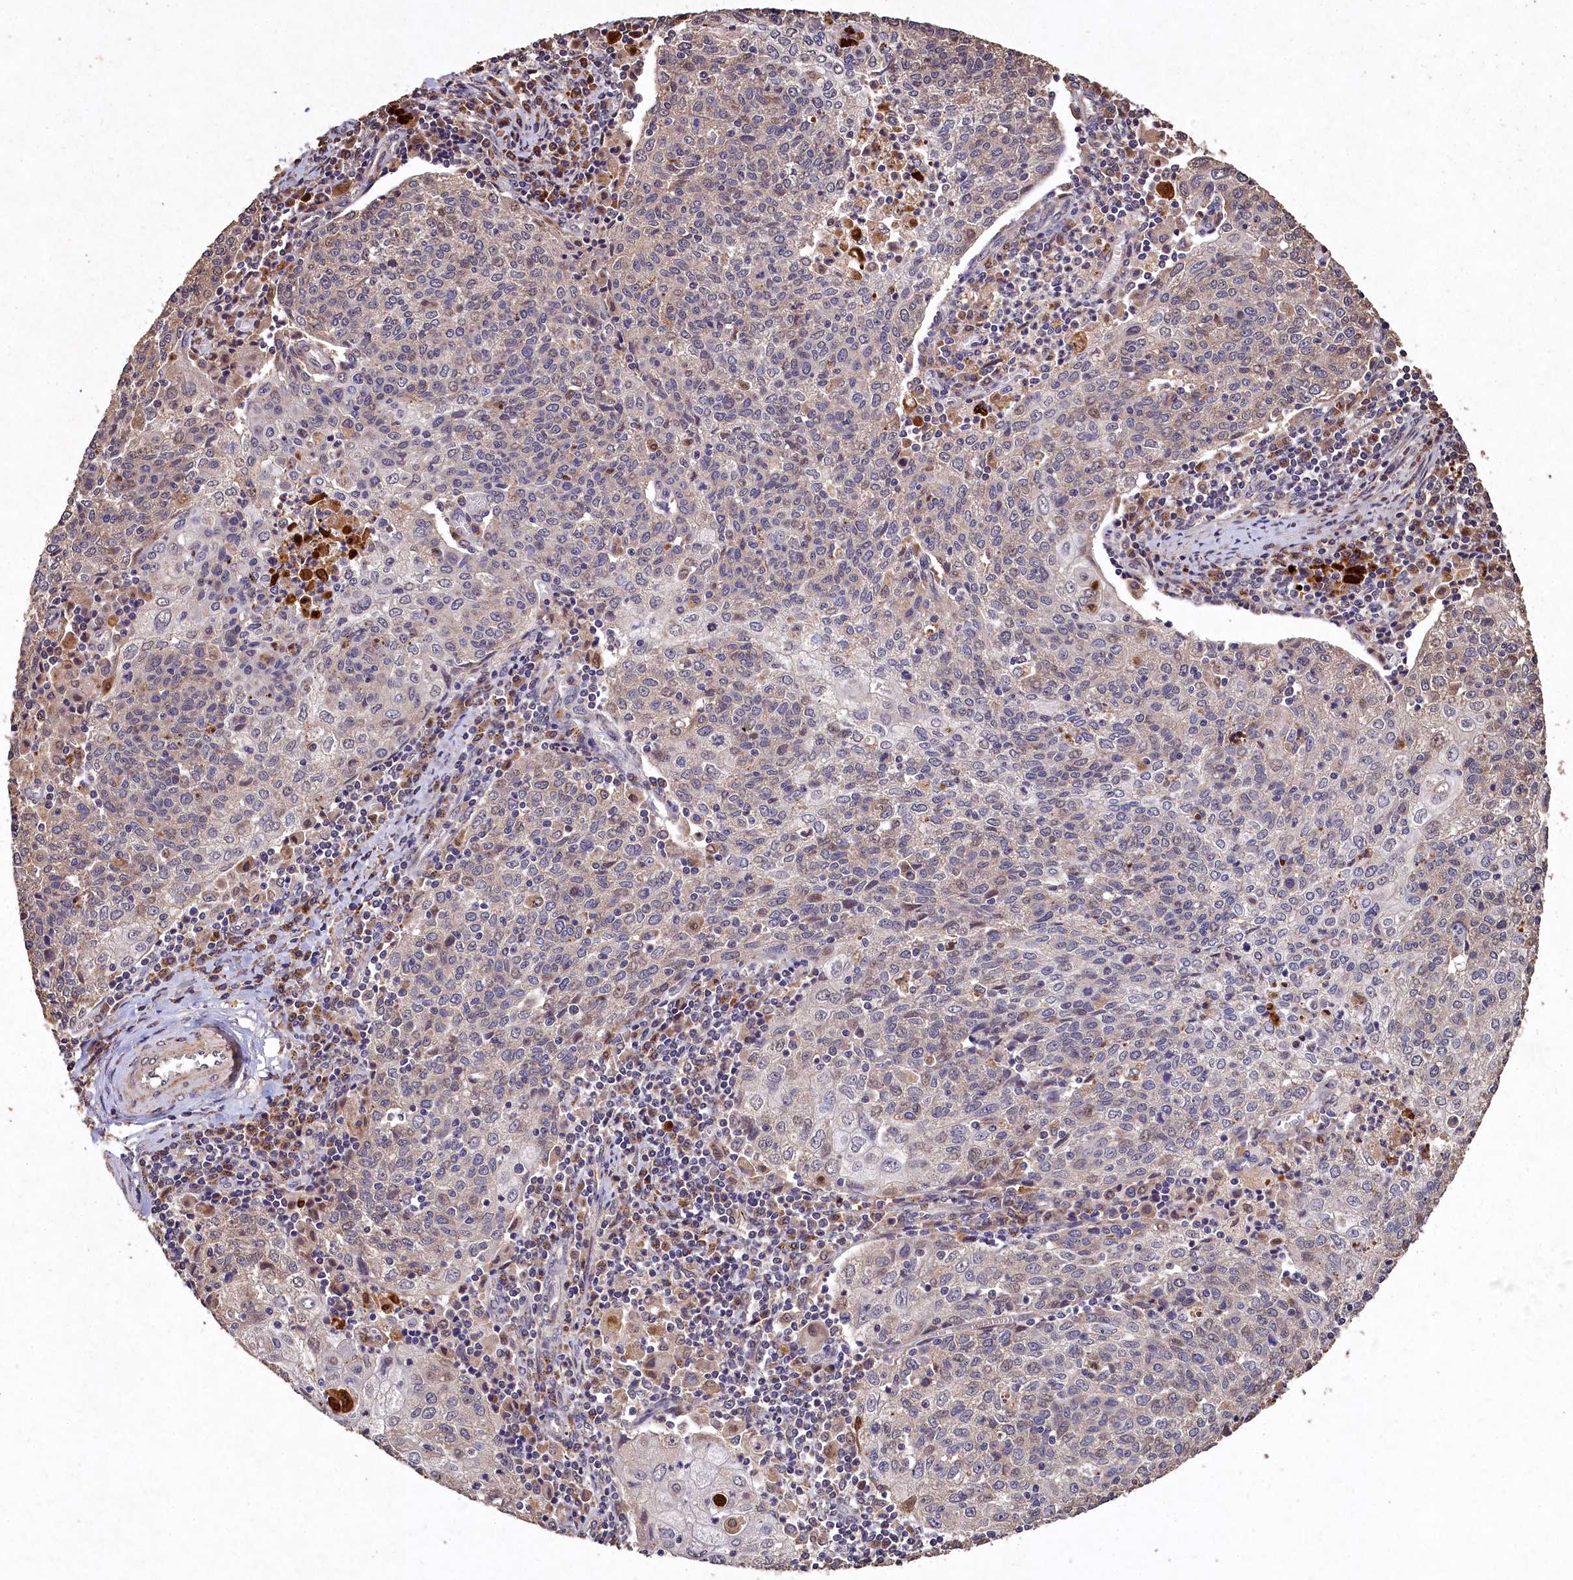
{"staining": {"intensity": "weak", "quantity": "<25%", "location": "cytoplasmic/membranous"}, "tissue": "cervical cancer", "cell_type": "Tumor cells", "image_type": "cancer", "snomed": [{"axis": "morphology", "description": "Squamous cell carcinoma, NOS"}, {"axis": "topography", "description": "Cervix"}], "caption": "Immunohistochemical staining of human cervical cancer (squamous cell carcinoma) reveals no significant expression in tumor cells.", "gene": "LSM4", "patient": {"sex": "female", "age": 48}}